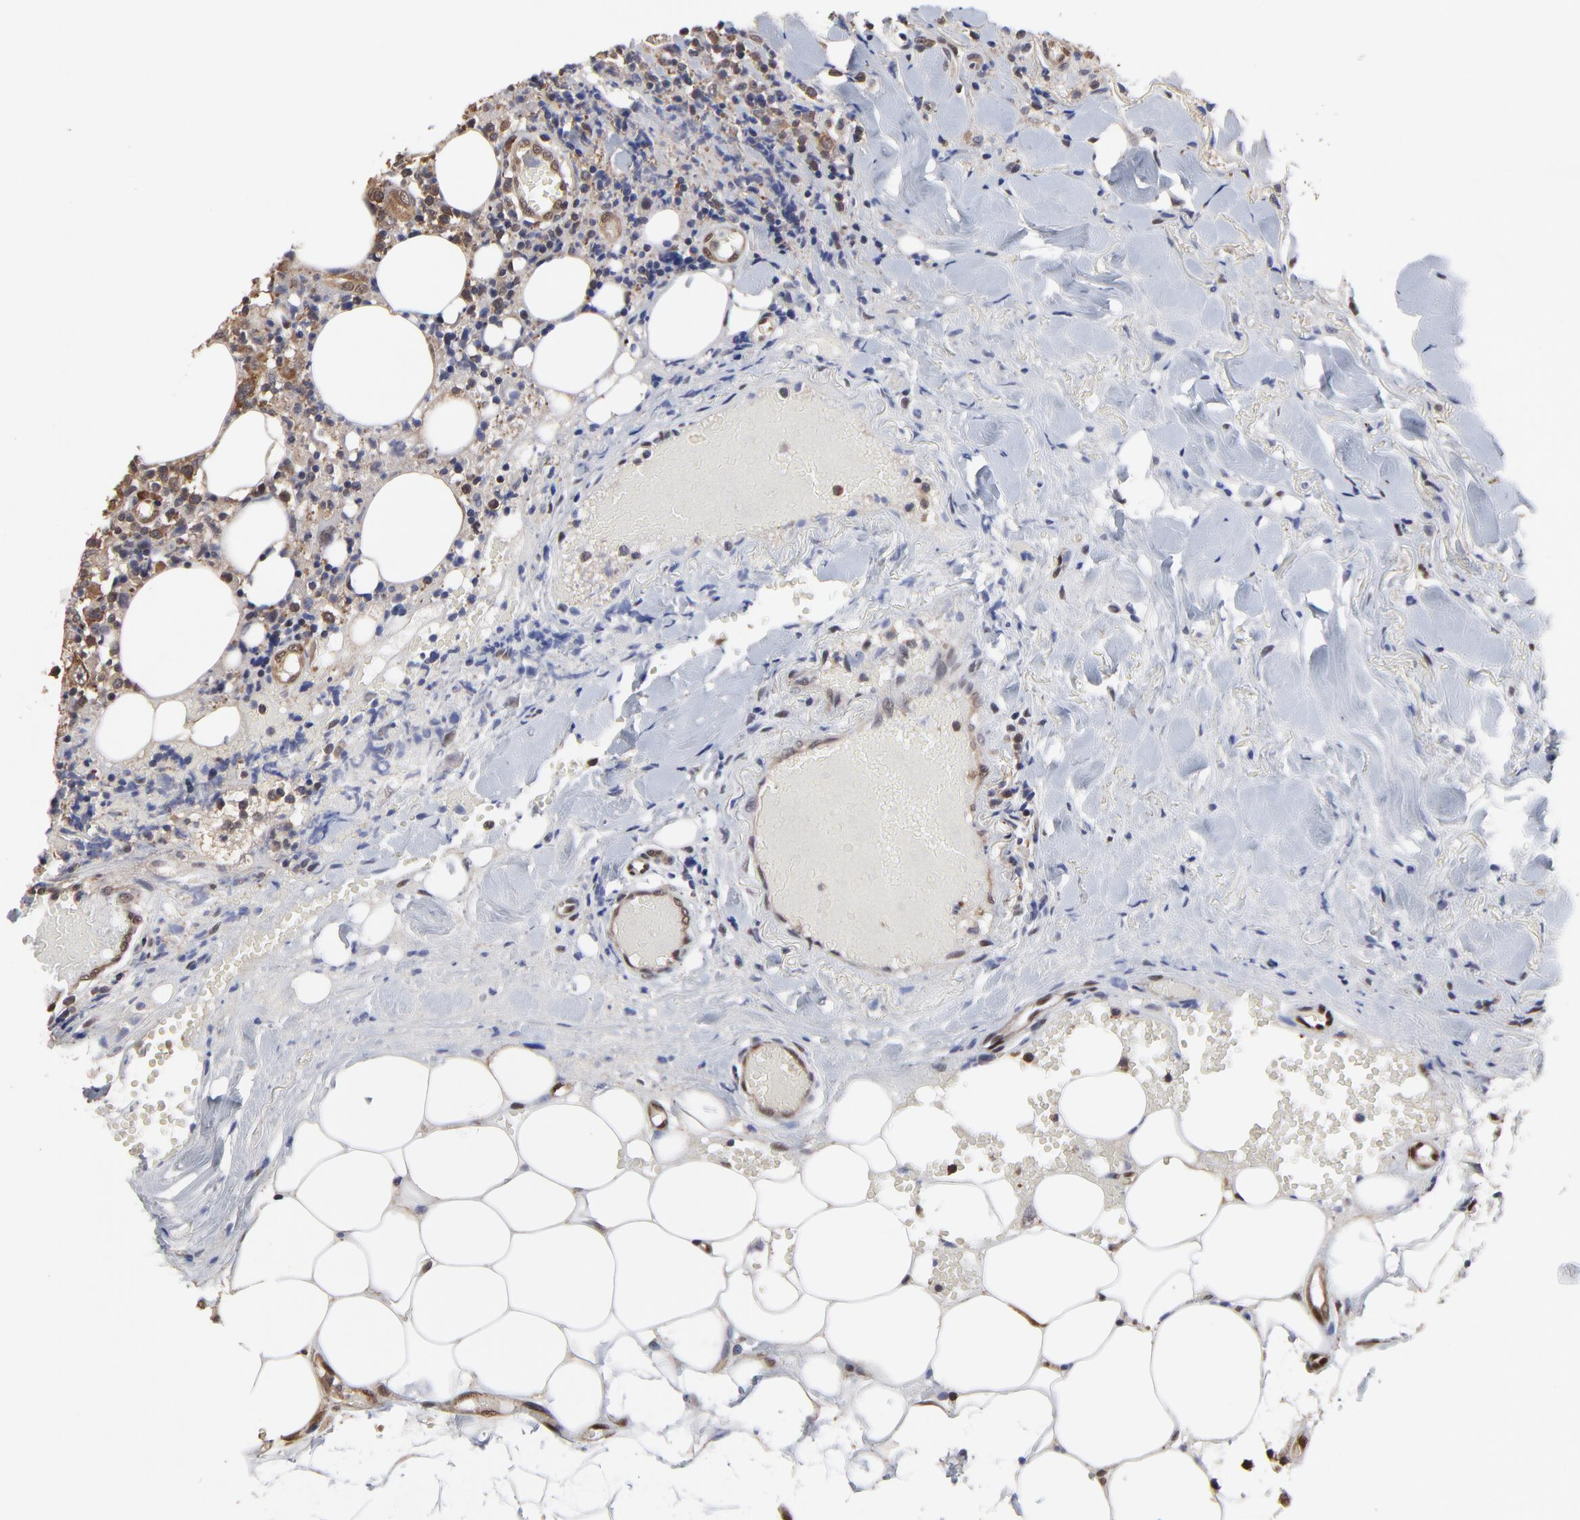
{"staining": {"intensity": "moderate", "quantity": "25%-75%", "location": "cytoplasmic/membranous"}, "tissue": "thyroid cancer", "cell_type": "Tumor cells", "image_type": "cancer", "snomed": [{"axis": "morphology", "description": "Carcinoma, NOS"}, {"axis": "topography", "description": "Thyroid gland"}], "caption": "The histopathology image exhibits staining of carcinoma (thyroid), revealing moderate cytoplasmic/membranous protein expression (brown color) within tumor cells.", "gene": "CCT2", "patient": {"sex": "female", "age": 77}}